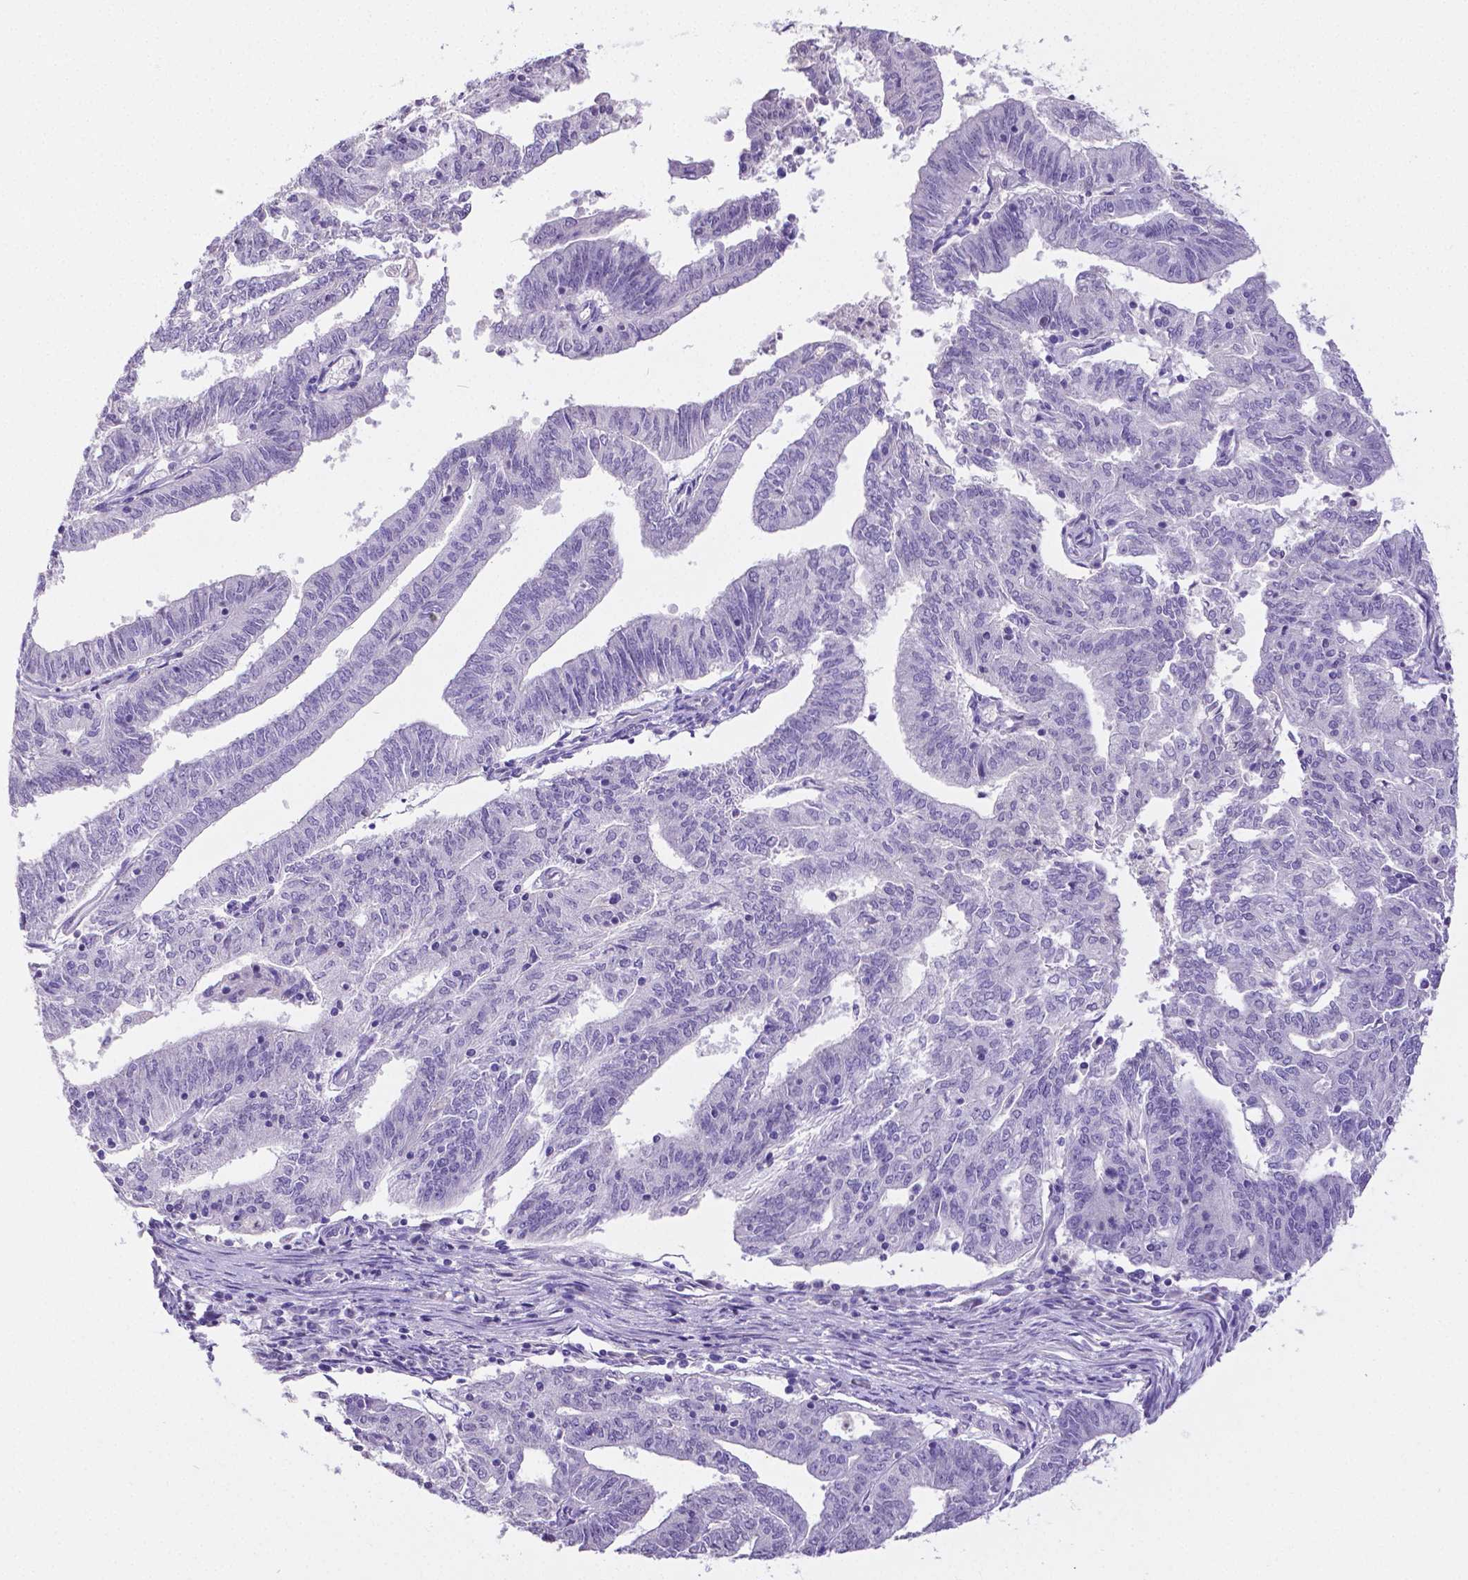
{"staining": {"intensity": "negative", "quantity": "none", "location": "none"}, "tissue": "endometrial cancer", "cell_type": "Tumor cells", "image_type": "cancer", "snomed": [{"axis": "morphology", "description": "Adenocarcinoma, NOS"}, {"axis": "topography", "description": "Endometrium"}], "caption": "Tumor cells show no significant protein expression in adenocarcinoma (endometrial).", "gene": "SATB2", "patient": {"sex": "female", "age": 82}}